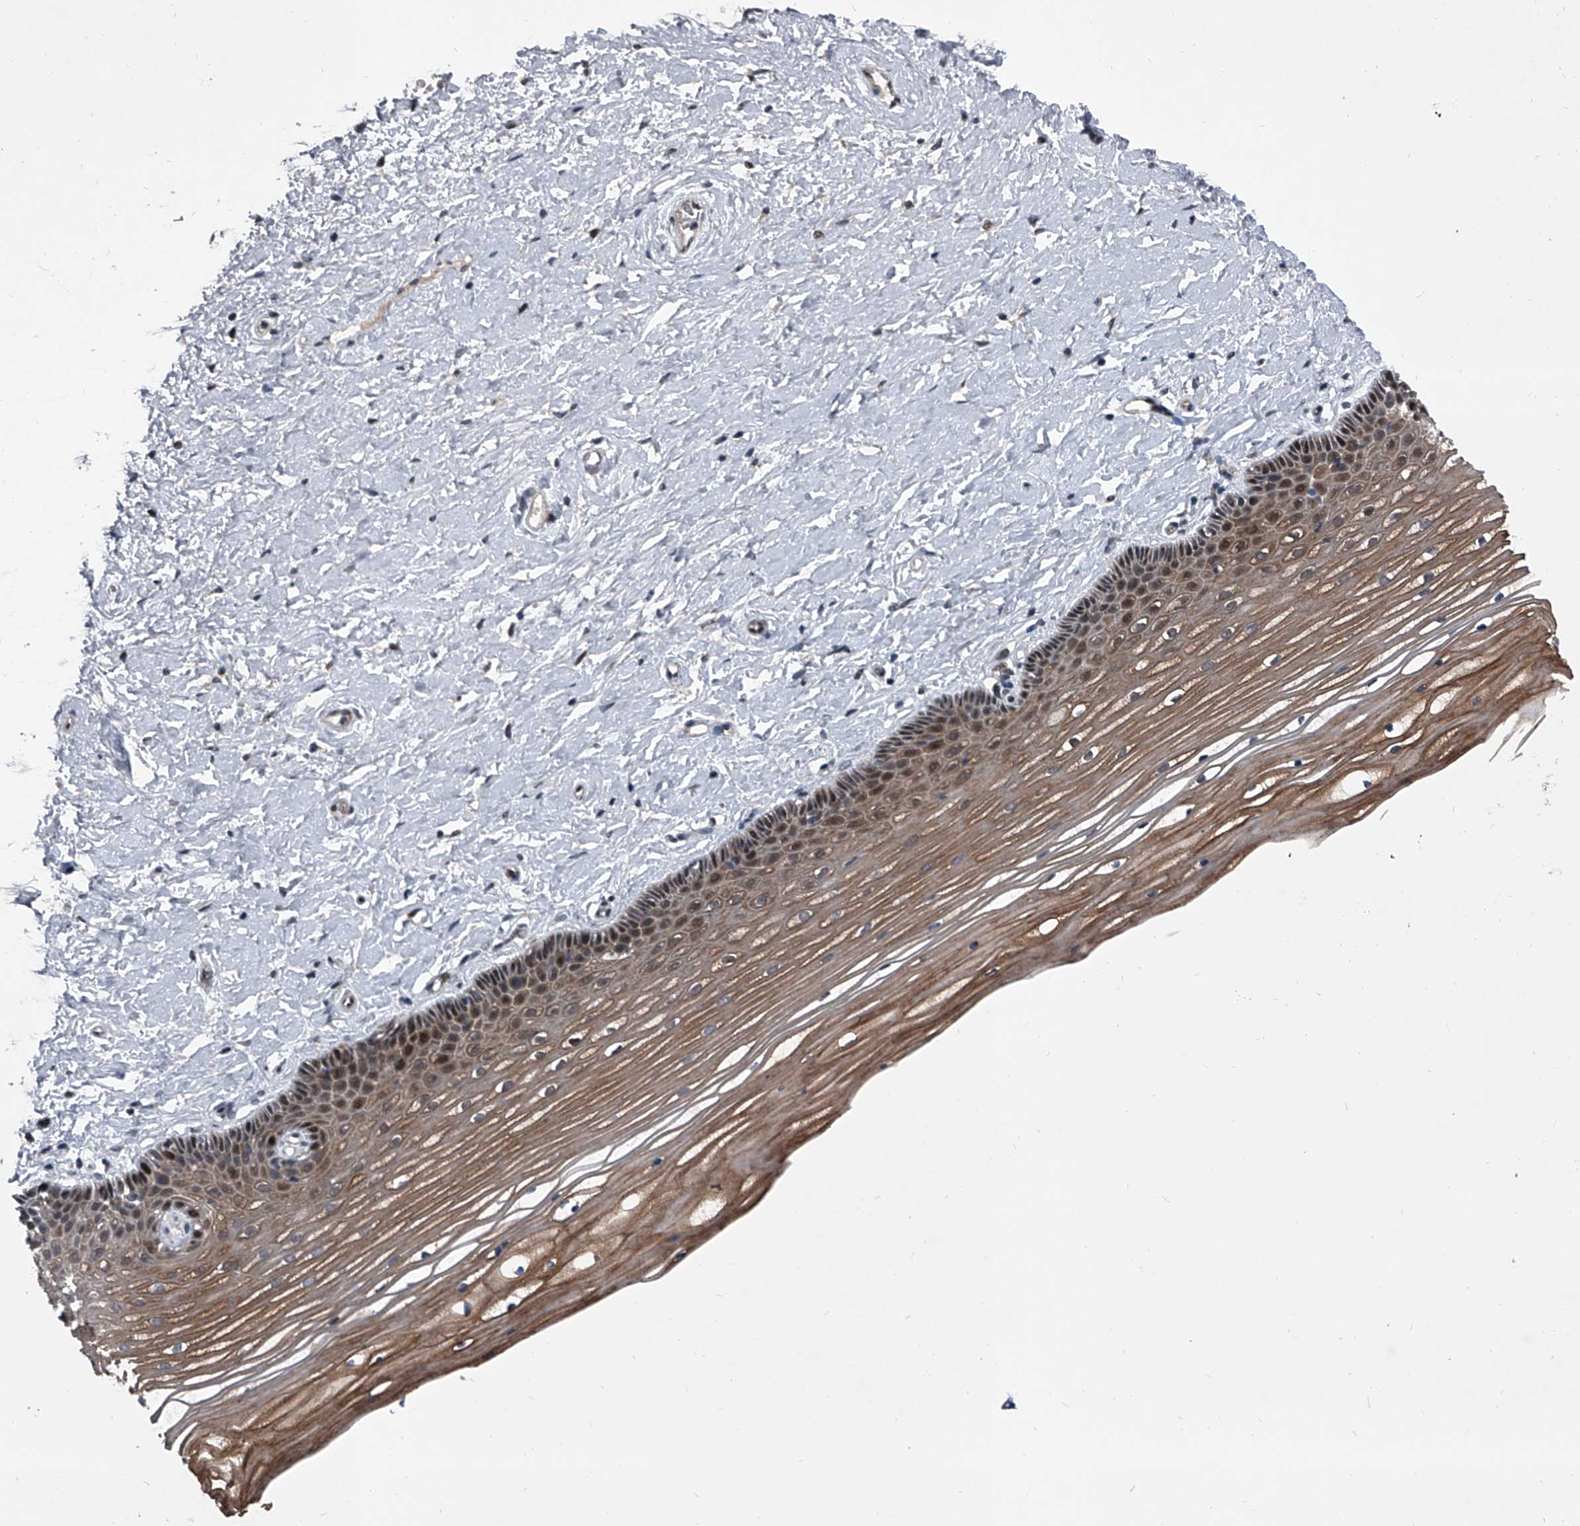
{"staining": {"intensity": "moderate", "quantity": "25%-75%", "location": "cytoplasmic/membranous,nuclear"}, "tissue": "vagina", "cell_type": "Squamous epithelial cells", "image_type": "normal", "snomed": [{"axis": "morphology", "description": "Normal tissue, NOS"}, {"axis": "topography", "description": "Vagina"}, {"axis": "topography", "description": "Cervix"}], "caption": "Vagina stained with a brown dye exhibits moderate cytoplasmic/membranous,nuclear positive expression in approximately 25%-75% of squamous epithelial cells.", "gene": "ELK4", "patient": {"sex": "female", "age": 40}}